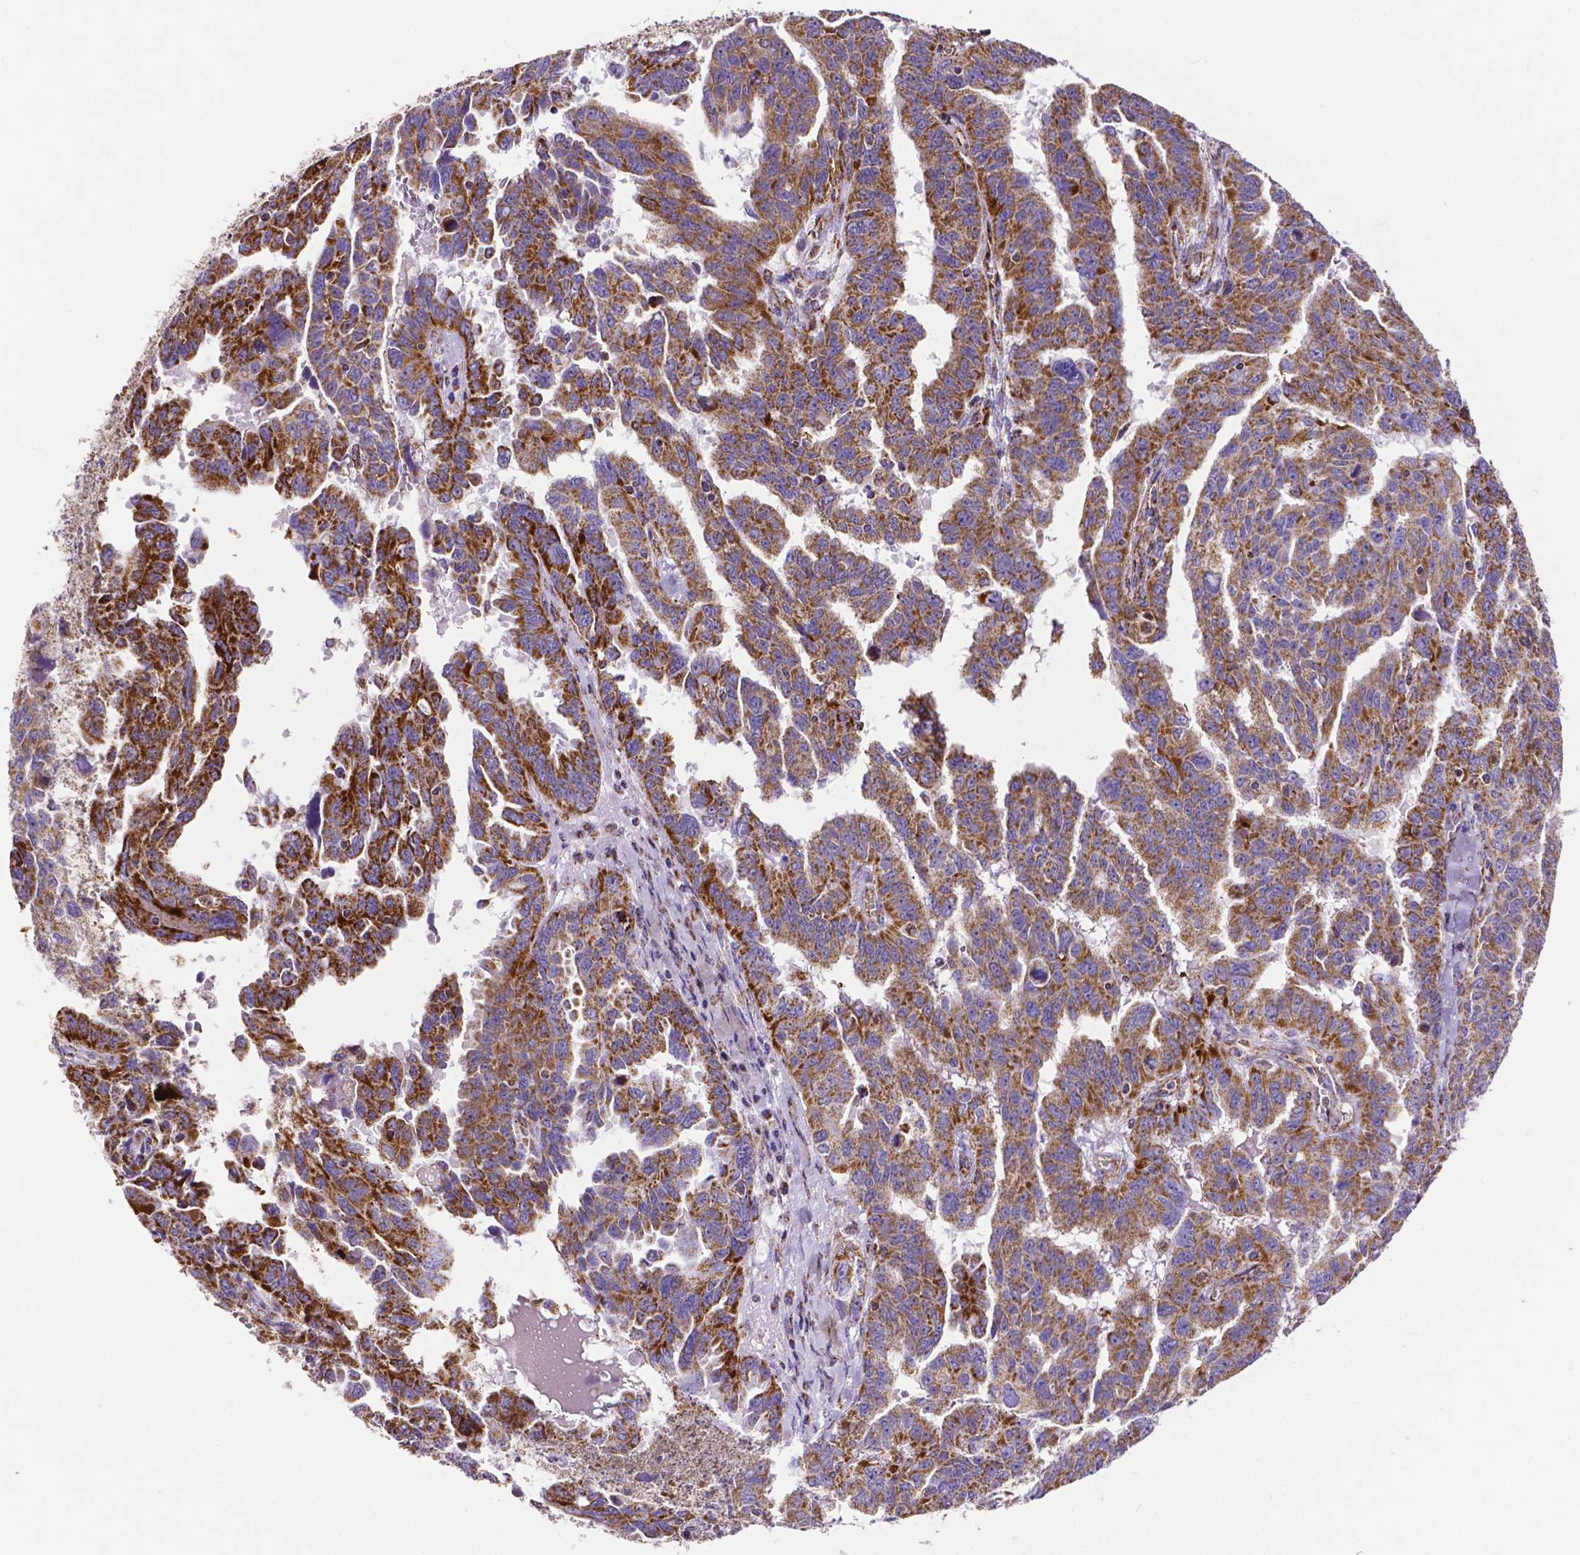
{"staining": {"intensity": "strong", "quantity": ">75%", "location": "cytoplasmic/membranous"}, "tissue": "ovarian cancer", "cell_type": "Tumor cells", "image_type": "cancer", "snomed": [{"axis": "morphology", "description": "Adenocarcinoma, NOS"}, {"axis": "morphology", "description": "Carcinoma, endometroid"}, {"axis": "topography", "description": "Ovary"}], "caption": "Strong cytoplasmic/membranous protein staining is appreciated in about >75% of tumor cells in ovarian endometroid carcinoma.", "gene": "MACC1", "patient": {"sex": "female", "age": 72}}